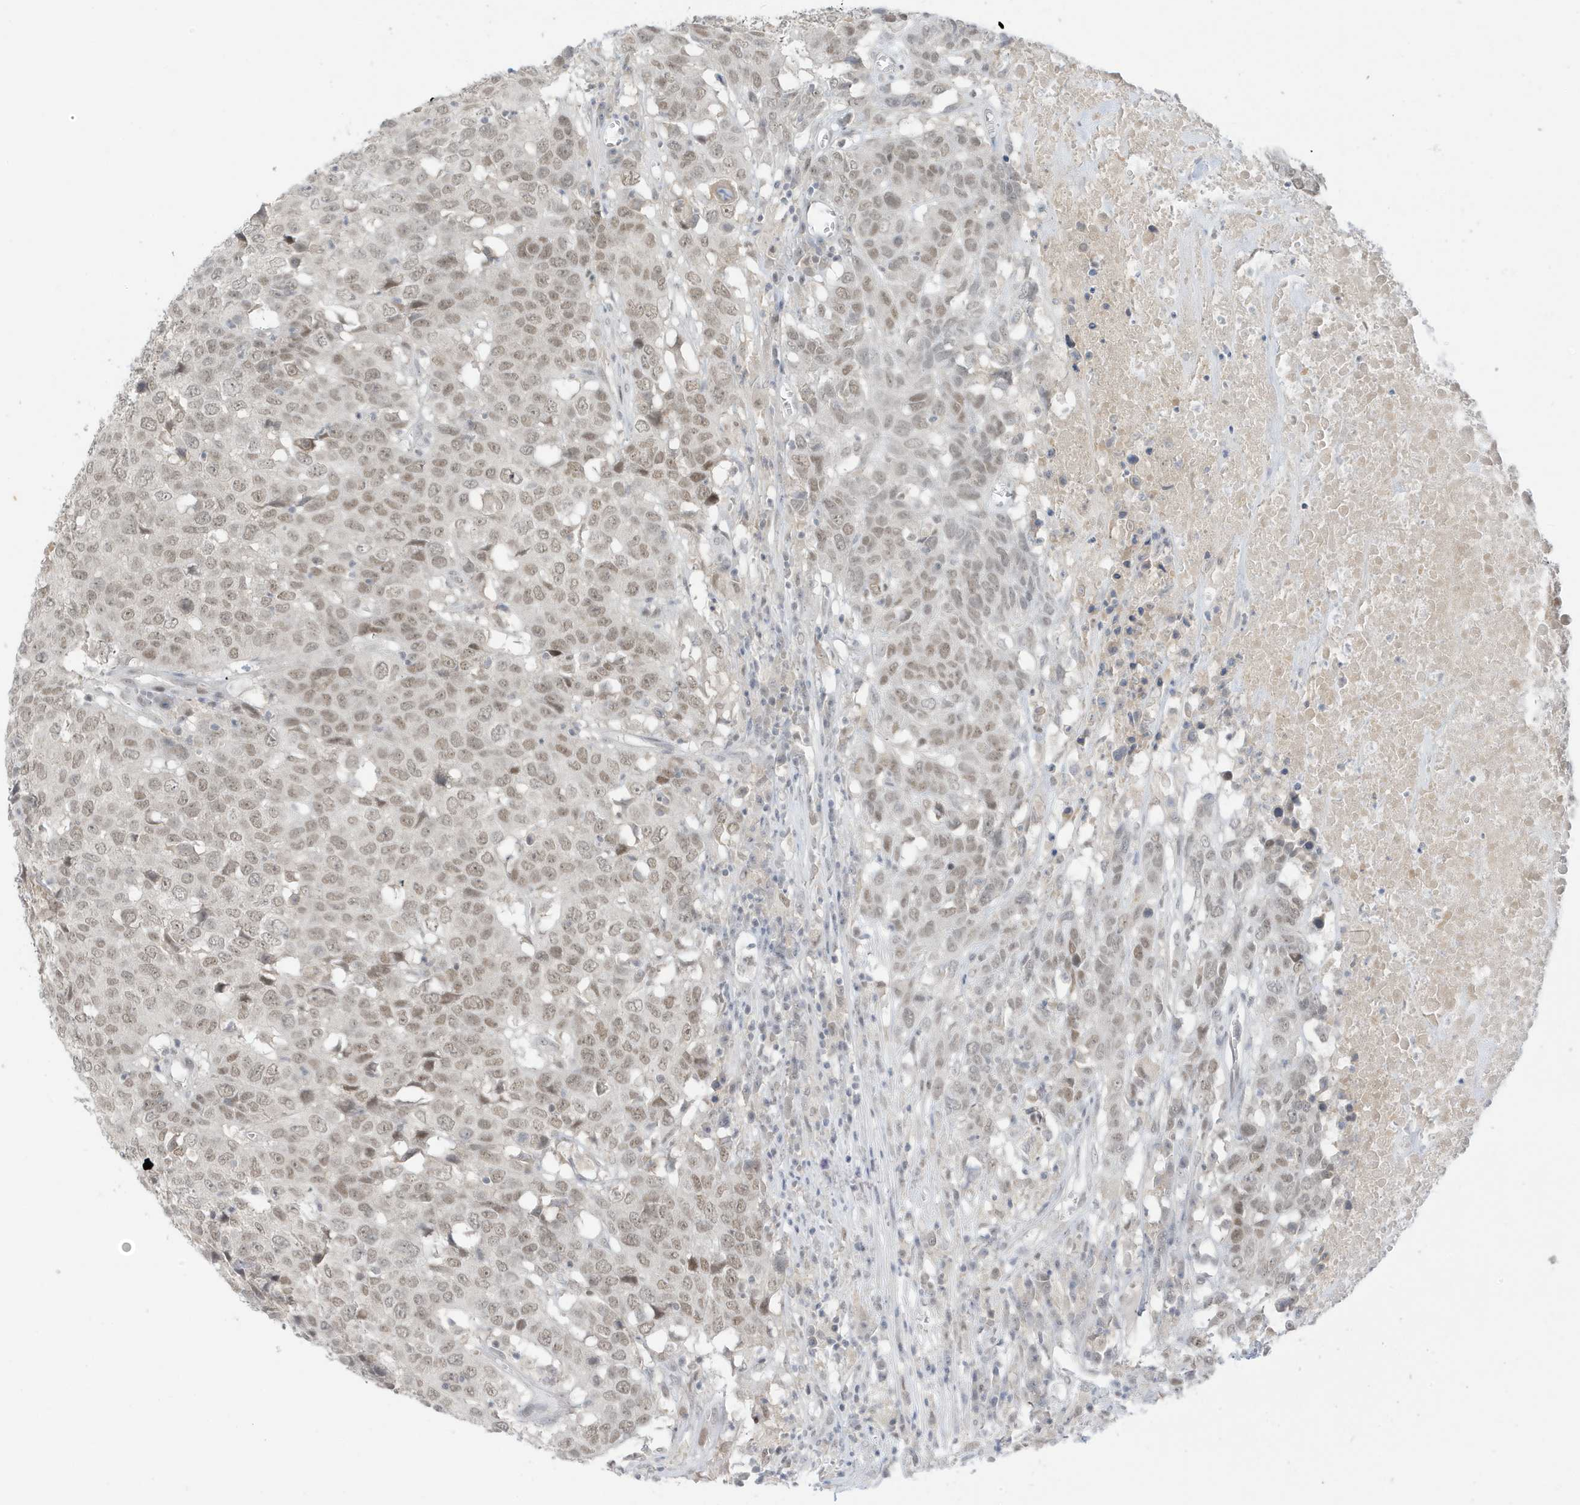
{"staining": {"intensity": "weak", "quantity": ">75%", "location": "nuclear"}, "tissue": "head and neck cancer", "cell_type": "Tumor cells", "image_type": "cancer", "snomed": [{"axis": "morphology", "description": "Squamous cell carcinoma, NOS"}, {"axis": "topography", "description": "Head-Neck"}], "caption": "Immunohistochemical staining of human head and neck squamous cell carcinoma demonstrates weak nuclear protein staining in approximately >75% of tumor cells. (DAB (3,3'-diaminobenzidine) = brown stain, brightfield microscopy at high magnification).", "gene": "MSL3", "patient": {"sex": "male", "age": 66}}